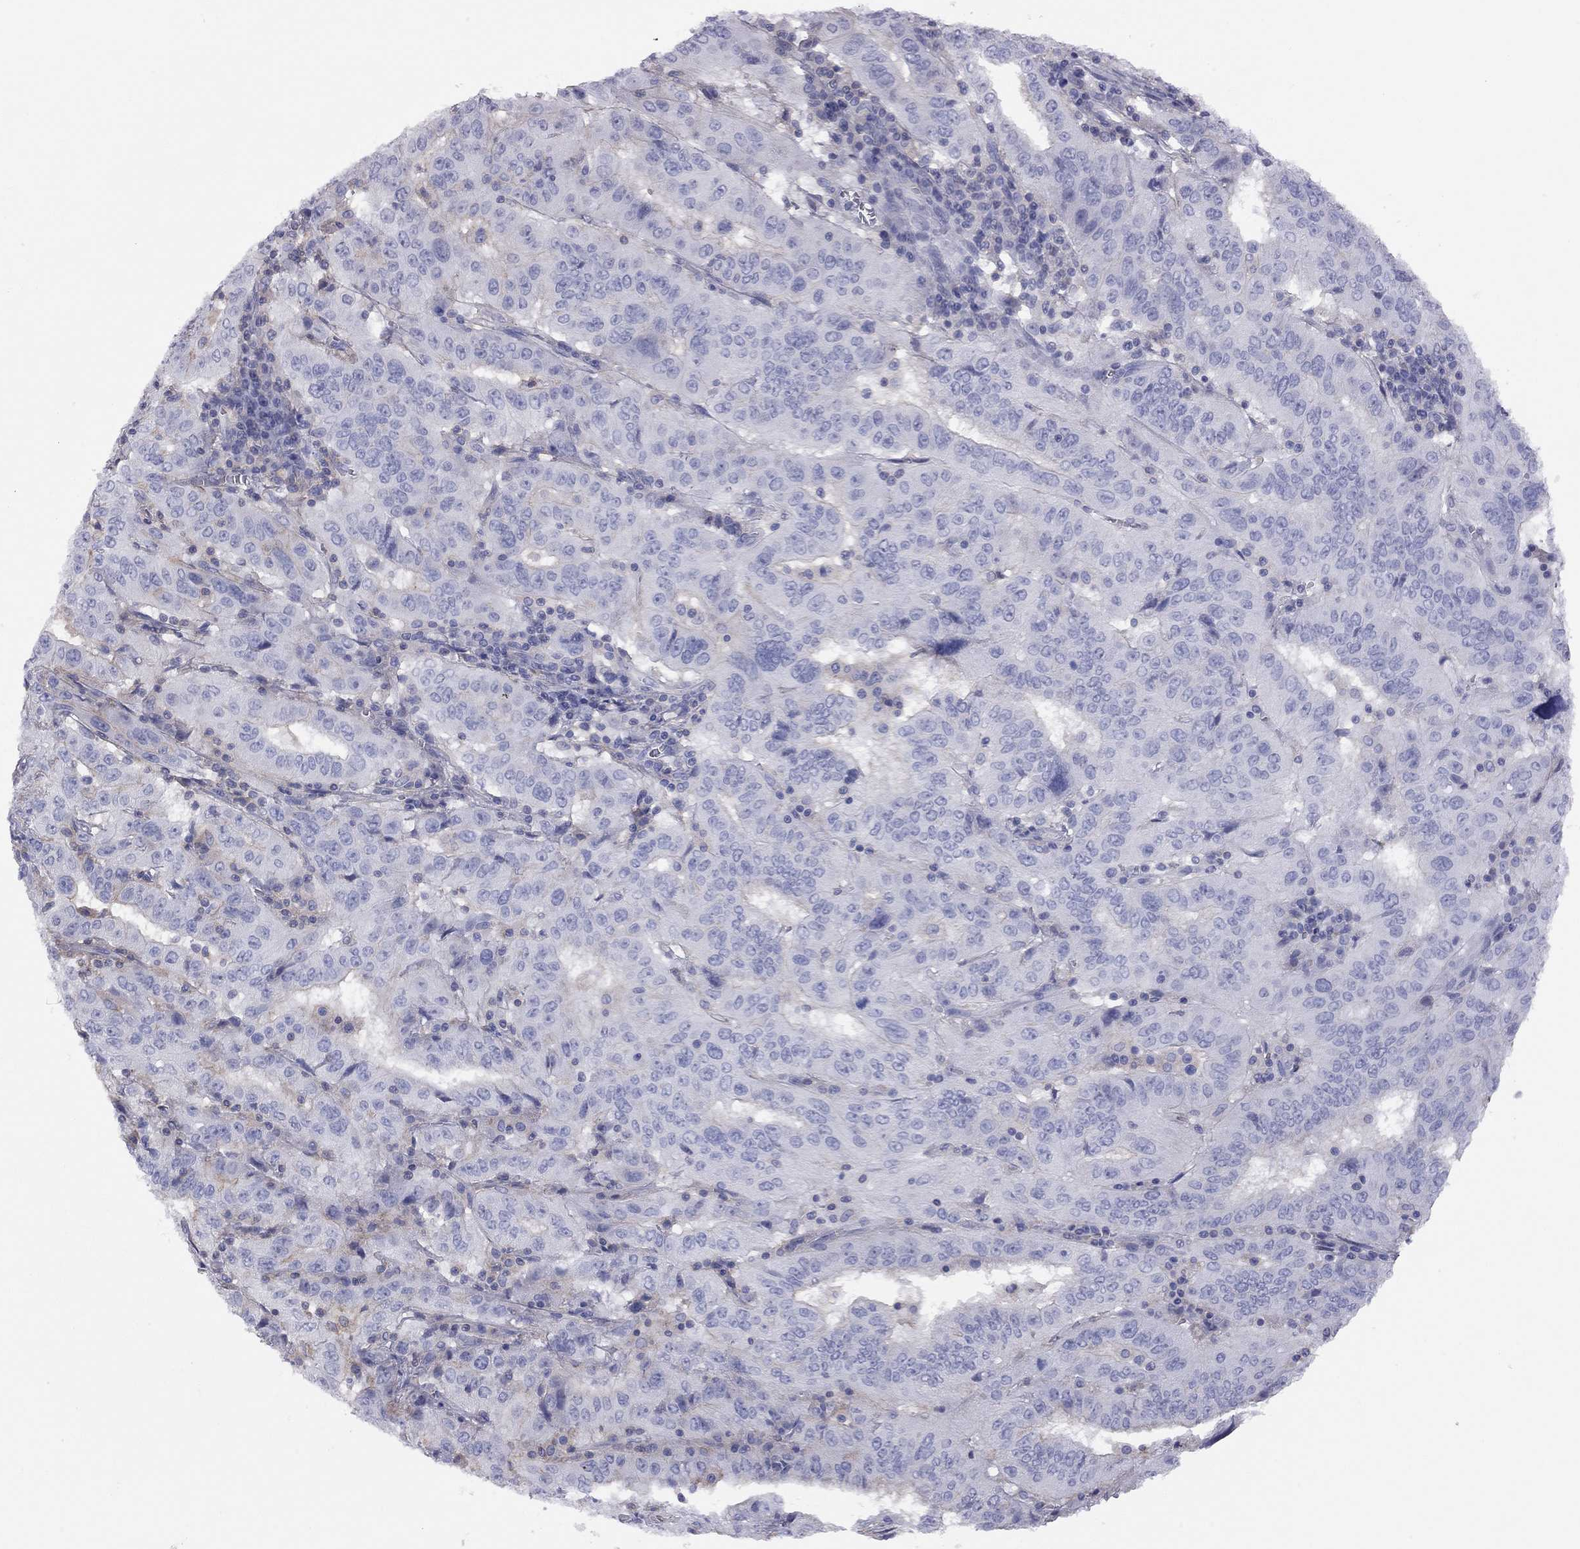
{"staining": {"intensity": "negative", "quantity": "none", "location": "none"}, "tissue": "pancreatic cancer", "cell_type": "Tumor cells", "image_type": "cancer", "snomed": [{"axis": "morphology", "description": "Adenocarcinoma, NOS"}, {"axis": "topography", "description": "Pancreas"}], "caption": "There is no significant positivity in tumor cells of pancreatic adenocarcinoma.", "gene": "ADCYAP1", "patient": {"sex": "male", "age": 63}}